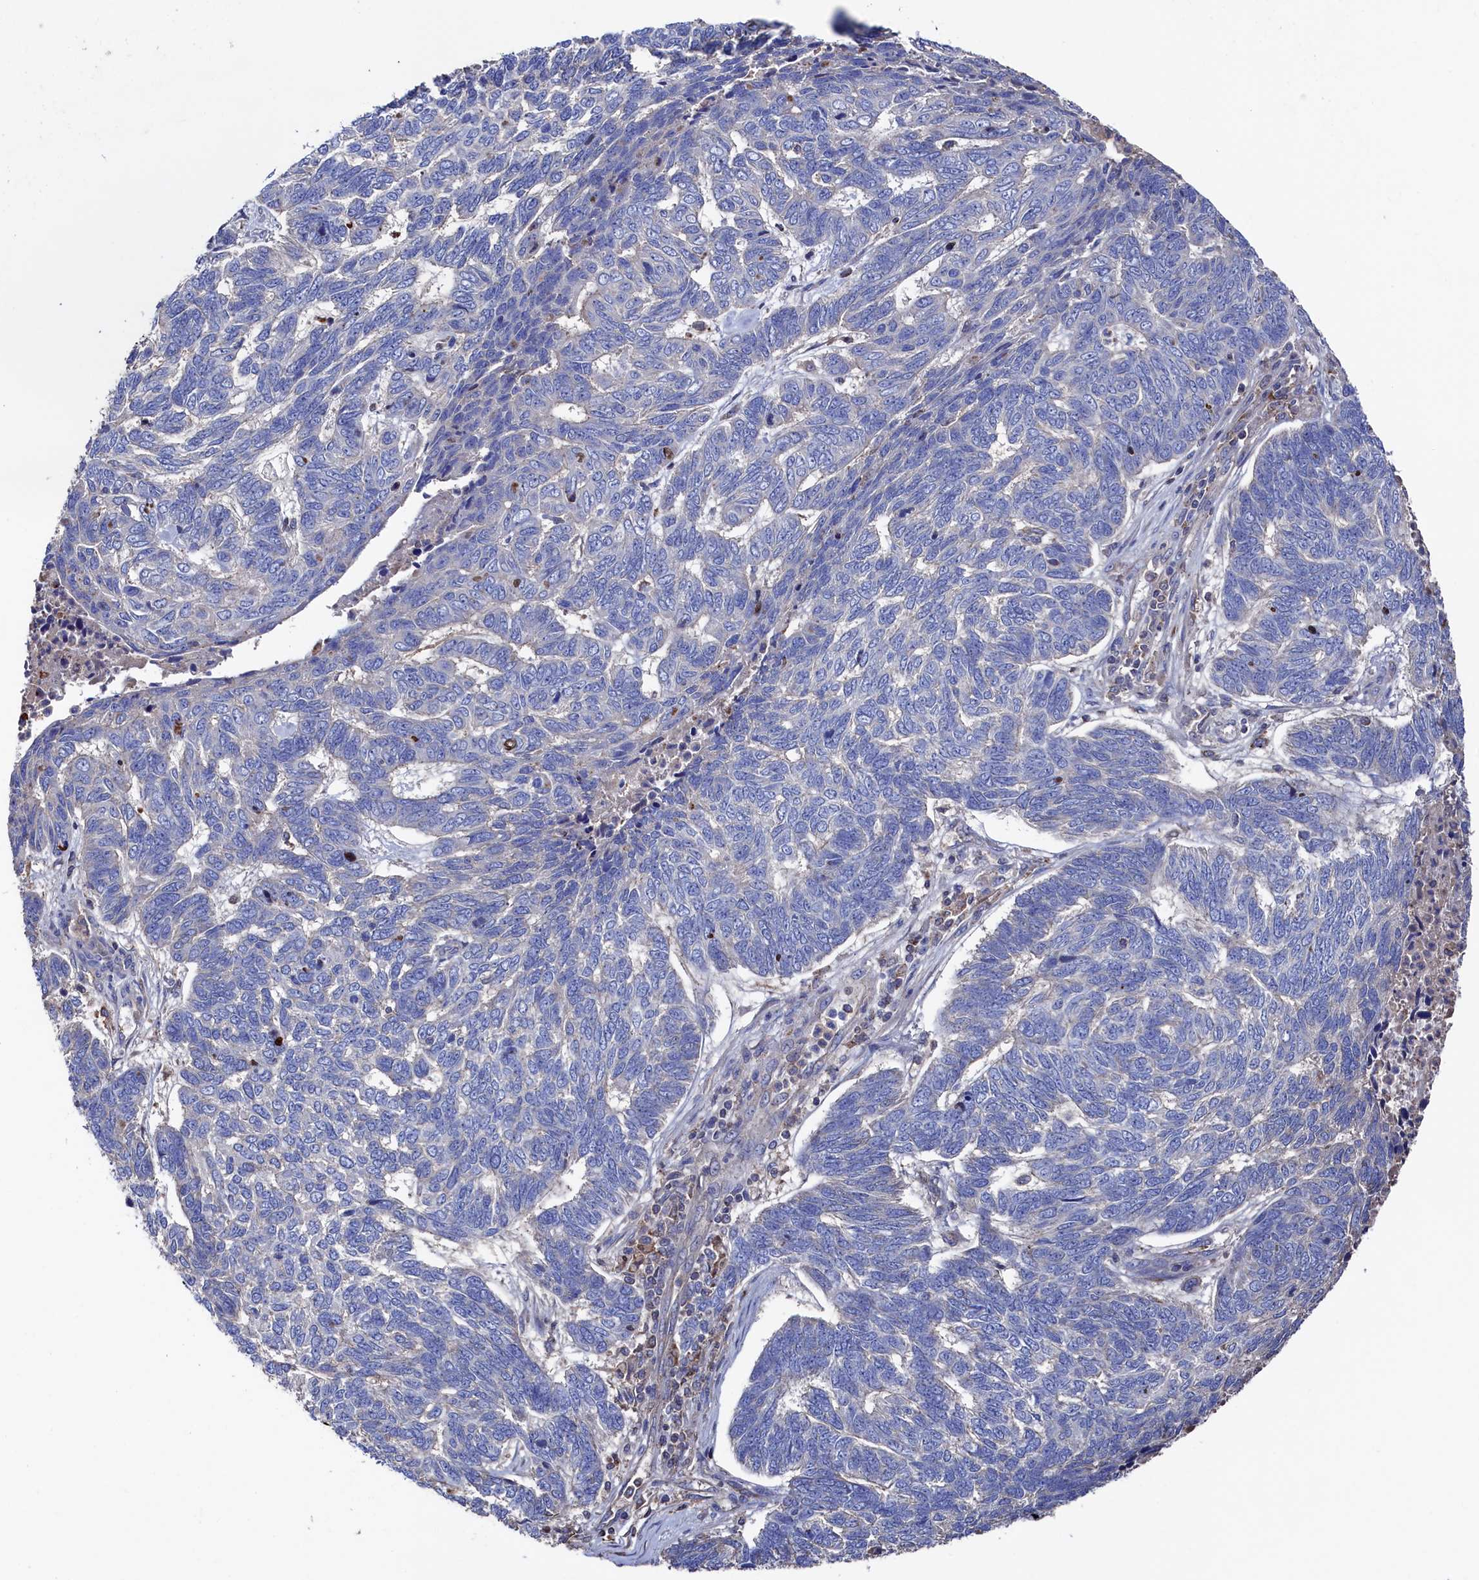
{"staining": {"intensity": "negative", "quantity": "none", "location": "none"}, "tissue": "skin cancer", "cell_type": "Tumor cells", "image_type": "cancer", "snomed": [{"axis": "morphology", "description": "Basal cell carcinoma"}, {"axis": "topography", "description": "Skin"}], "caption": "Immunohistochemical staining of human skin cancer (basal cell carcinoma) displays no significant staining in tumor cells.", "gene": "TK2", "patient": {"sex": "female", "age": 65}}